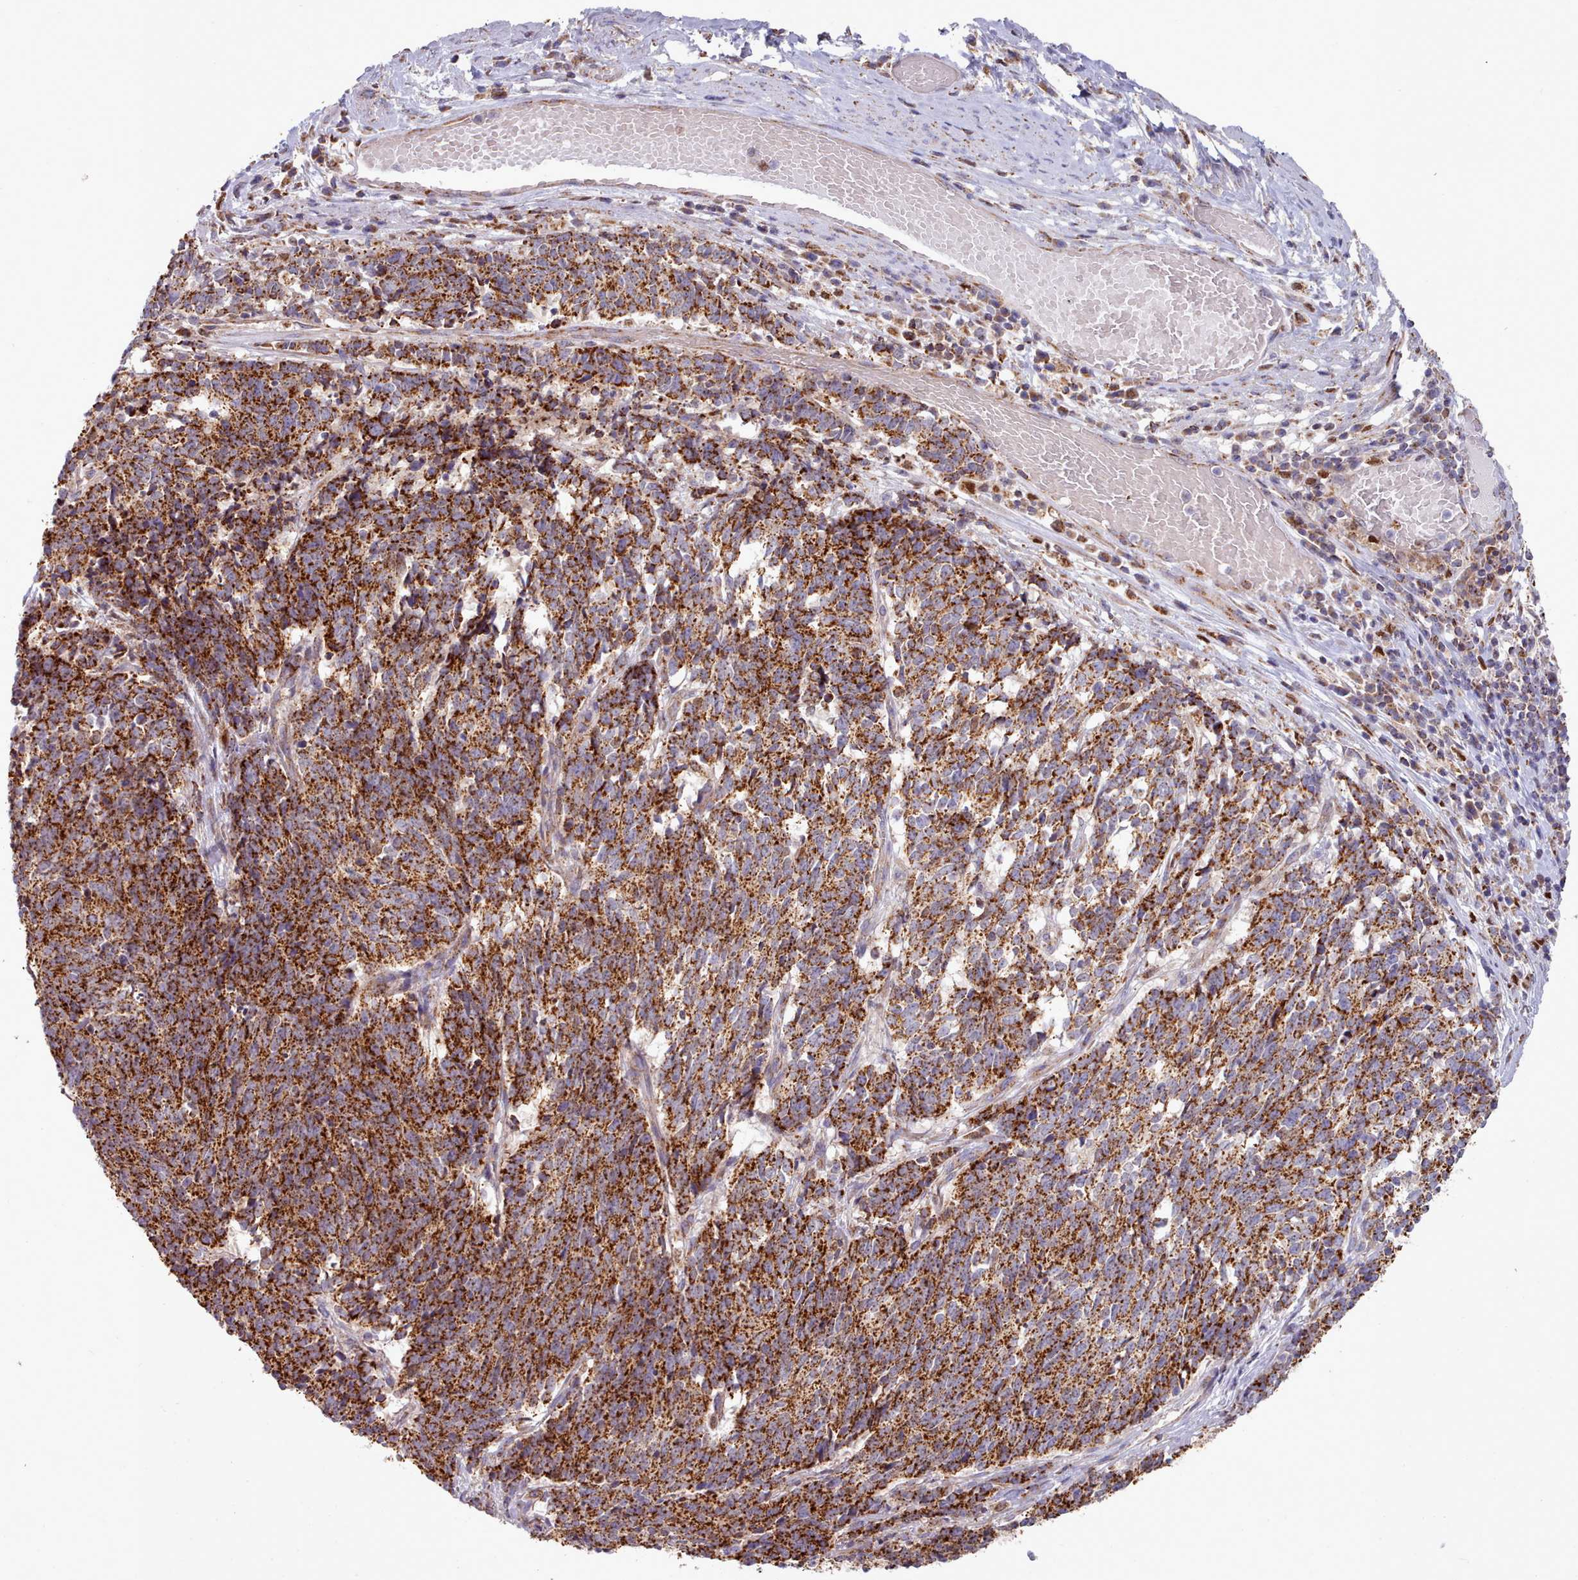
{"staining": {"intensity": "strong", "quantity": ">75%", "location": "cytoplasmic/membranous"}, "tissue": "cervical cancer", "cell_type": "Tumor cells", "image_type": "cancer", "snomed": [{"axis": "morphology", "description": "Squamous cell carcinoma, NOS"}, {"axis": "topography", "description": "Cervix"}], "caption": "A photomicrograph of squamous cell carcinoma (cervical) stained for a protein reveals strong cytoplasmic/membranous brown staining in tumor cells.", "gene": "HSDL2", "patient": {"sex": "female", "age": 29}}